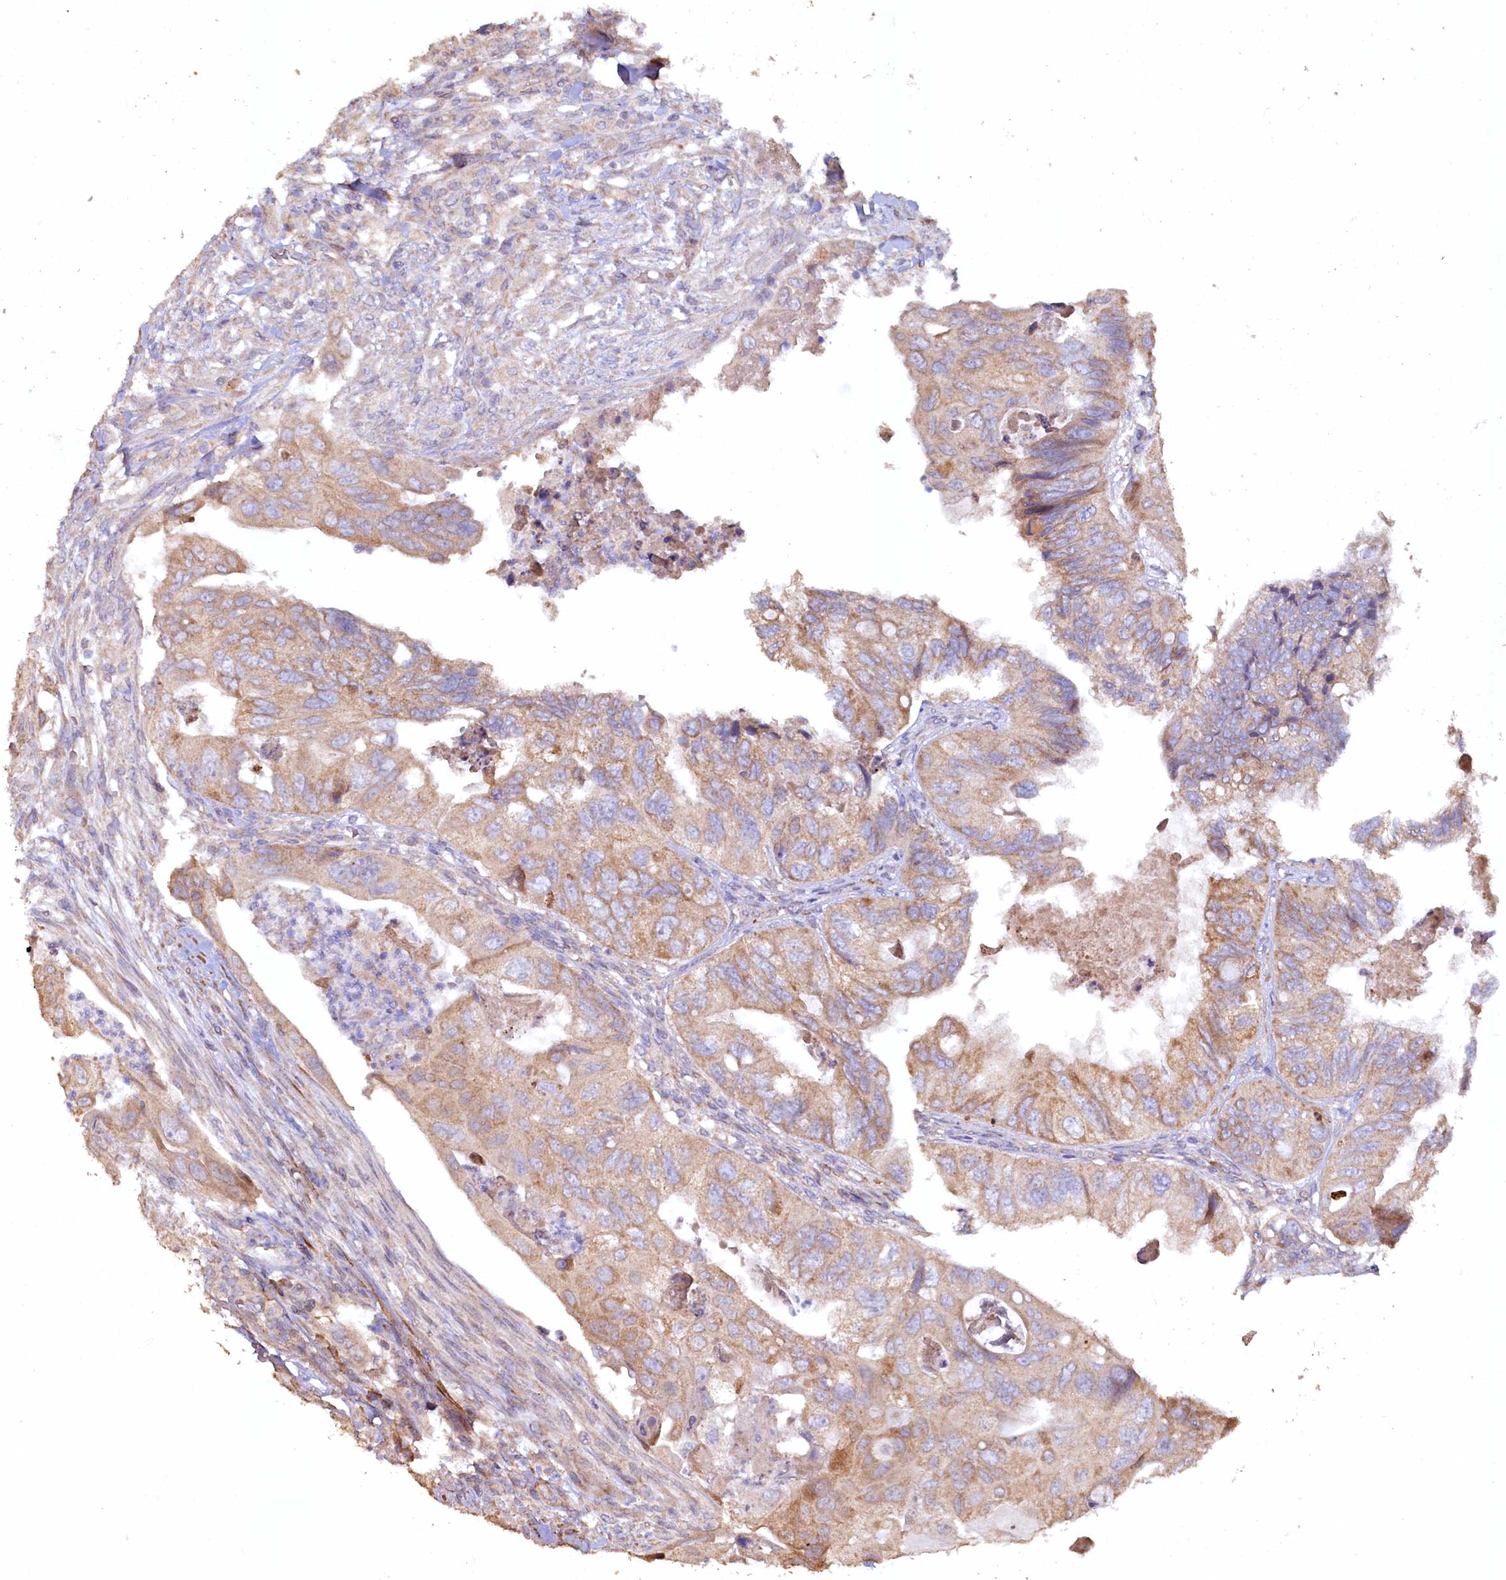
{"staining": {"intensity": "weak", "quantity": ">75%", "location": "cytoplasmic/membranous"}, "tissue": "colorectal cancer", "cell_type": "Tumor cells", "image_type": "cancer", "snomed": [{"axis": "morphology", "description": "Adenocarcinoma, NOS"}, {"axis": "topography", "description": "Rectum"}], "caption": "Human colorectal cancer stained for a protein (brown) demonstrates weak cytoplasmic/membranous positive expression in approximately >75% of tumor cells.", "gene": "FUNDC1", "patient": {"sex": "male", "age": 63}}